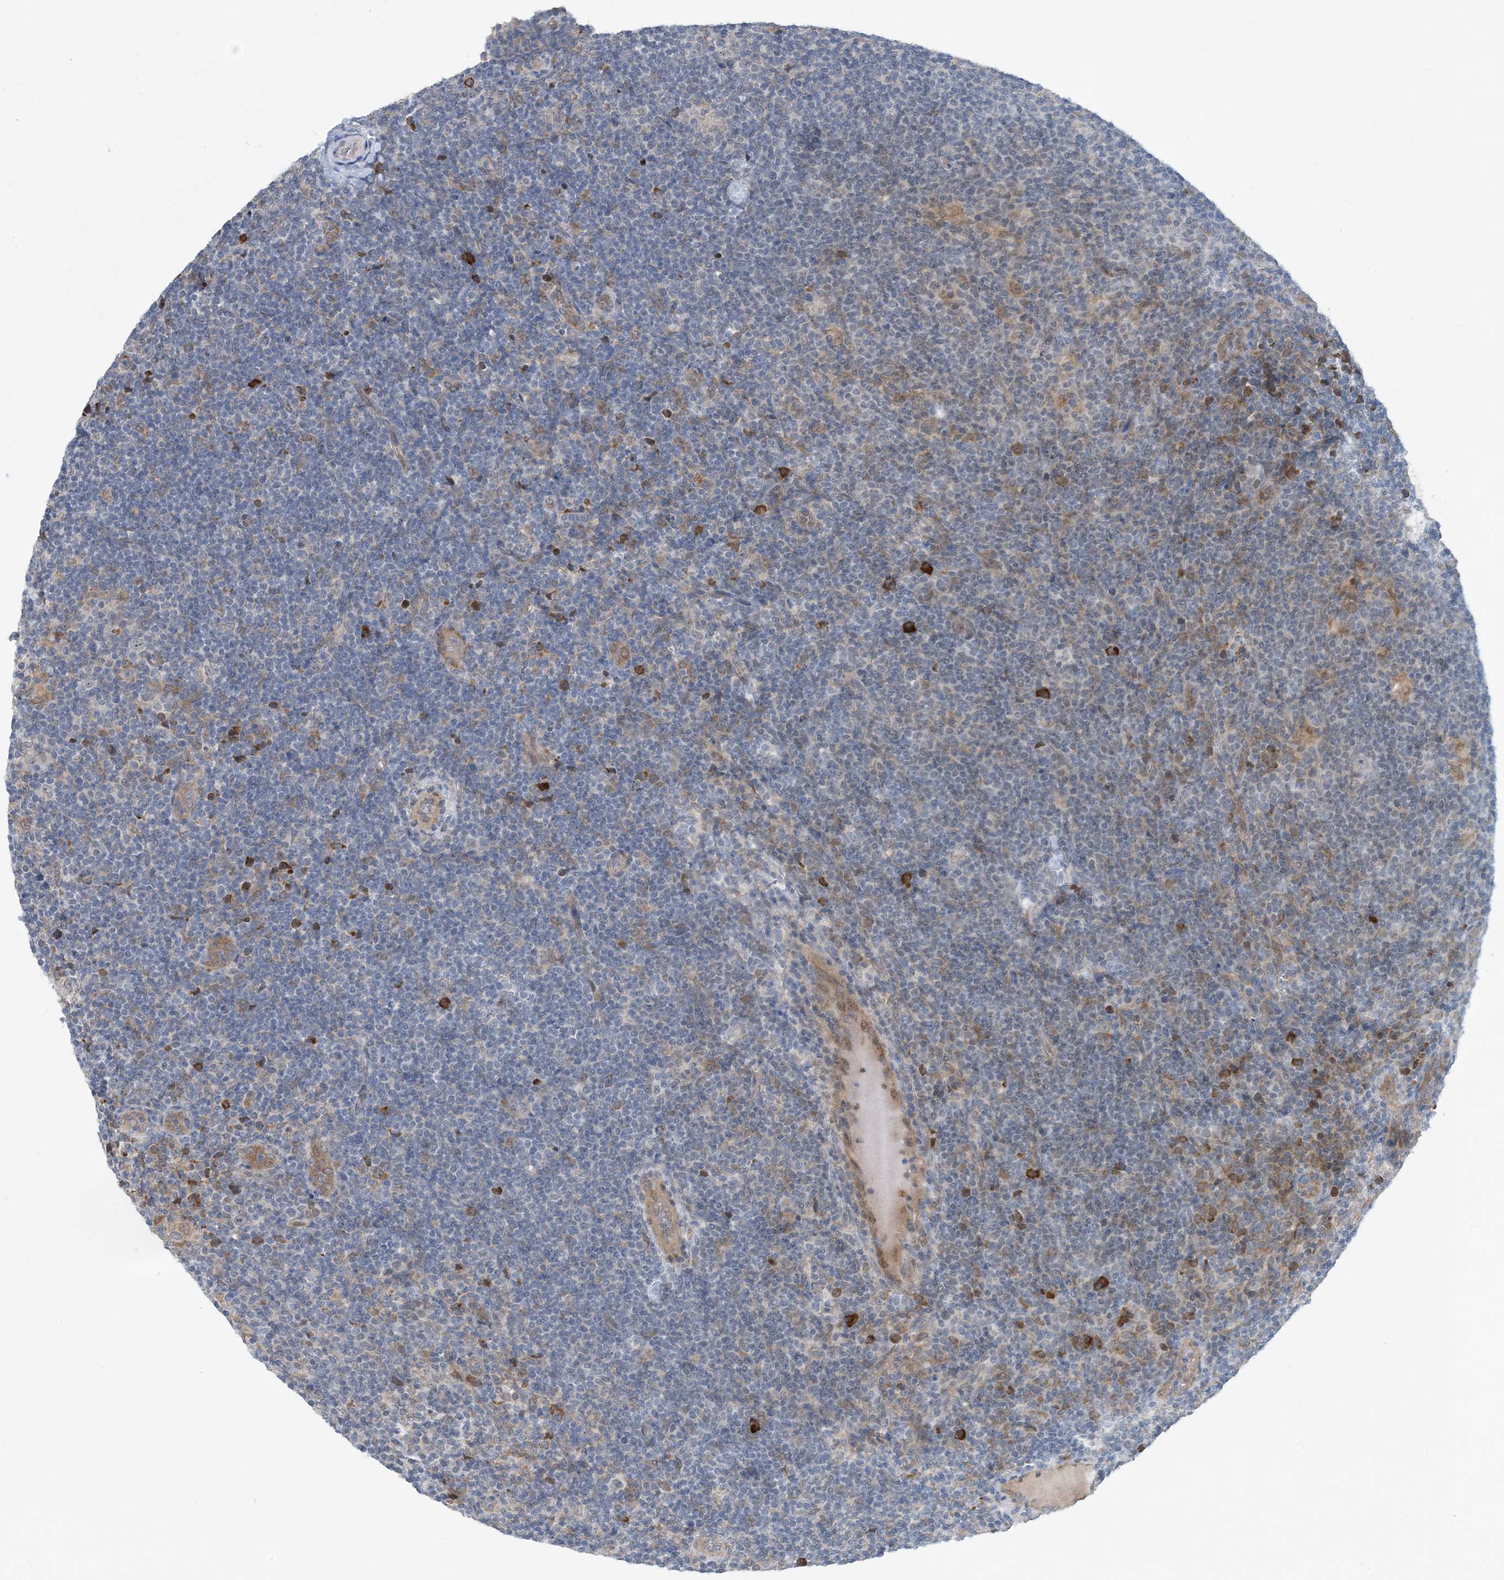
{"staining": {"intensity": "negative", "quantity": "none", "location": "none"}, "tissue": "lymphoma", "cell_type": "Tumor cells", "image_type": "cancer", "snomed": [{"axis": "morphology", "description": "Hodgkin's disease, NOS"}, {"axis": "topography", "description": "Lymph node"}], "caption": "The photomicrograph shows no staining of tumor cells in Hodgkin's disease.", "gene": "PHOSPHO2", "patient": {"sex": "female", "age": 57}}